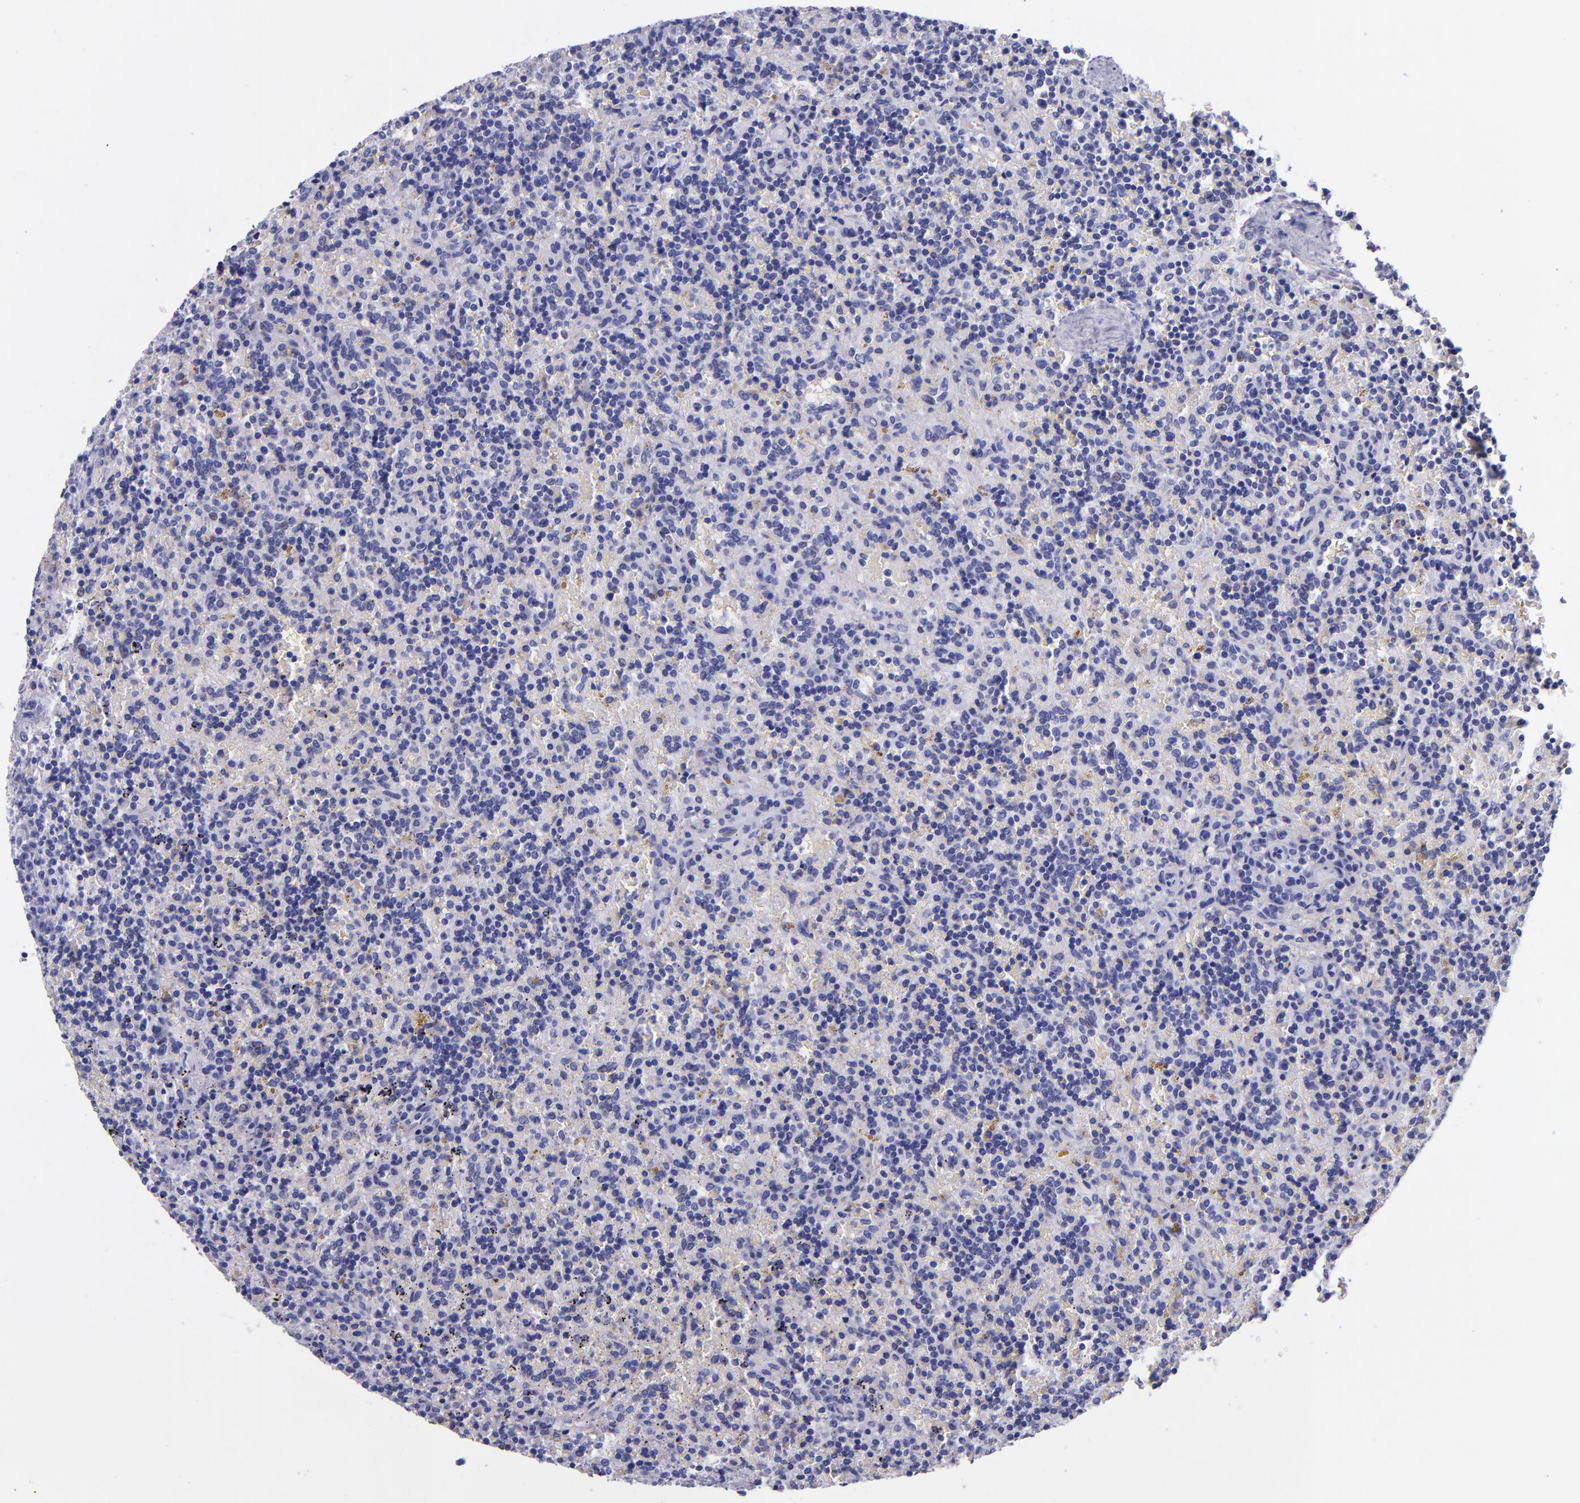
{"staining": {"intensity": "negative", "quantity": "none", "location": "none"}, "tissue": "lymphoma", "cell_type": "Tumor cells", "image_type": "cancer", "snomed": [{"axis": "morphology", "description": "Malignant lymphoma, non-Hodgkin's type, Low grade"}, {"axis": "topography", "description": "Spleen"}], "caption": "IHC image of neoplastic tissue: lymphoma stained with DAB (3,3'-diaminobenzidine) shows no significant protein expression in tumor cells. The staining is performed using DAB (3,3'-diaminobenzidine) brown chromogen with nuclei counter-stained in using hematoxylin.", "gene": "KRT4", "patient": {"sex": "male", "age": 67}}